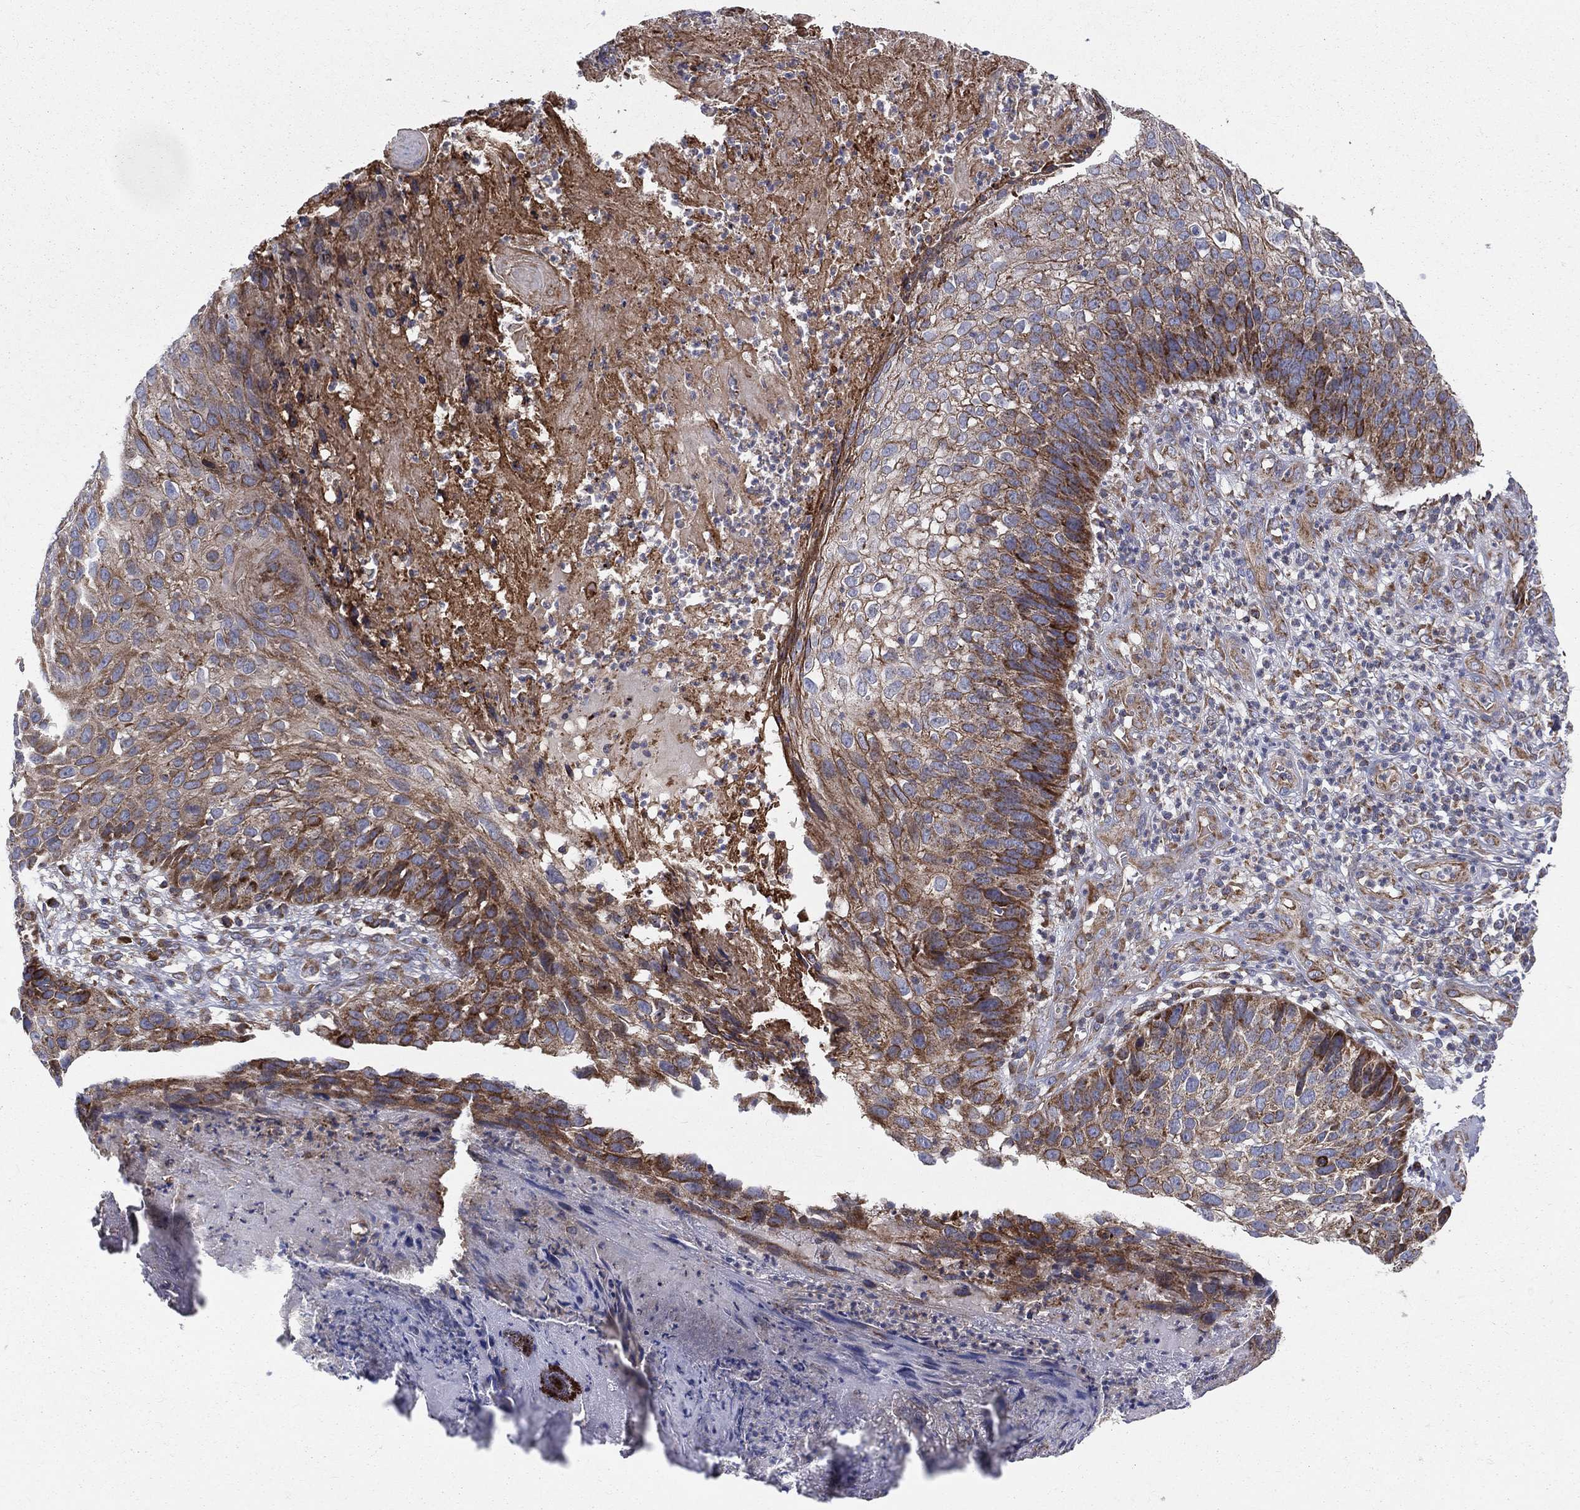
{"staining": {"intensity": "strong", "quantity": ">75%", "location": "cytoplasmic/membranous"}, "tissue": "skin cancer", "cell_type": "Tumor cells", "image_type": "cancer", "snomed": [{"axis": "morphology", "description": "Squamous cell carcinoma, NOS"}, {"axis": "topography", "description": "Skin"}], "caption": "Human squamous cell carcinoma (skin) stained with a protein marker exhibits strong staining in tumor cells.", "gene": "MIX23", "patient": {"sex": "male", "age": 92}}